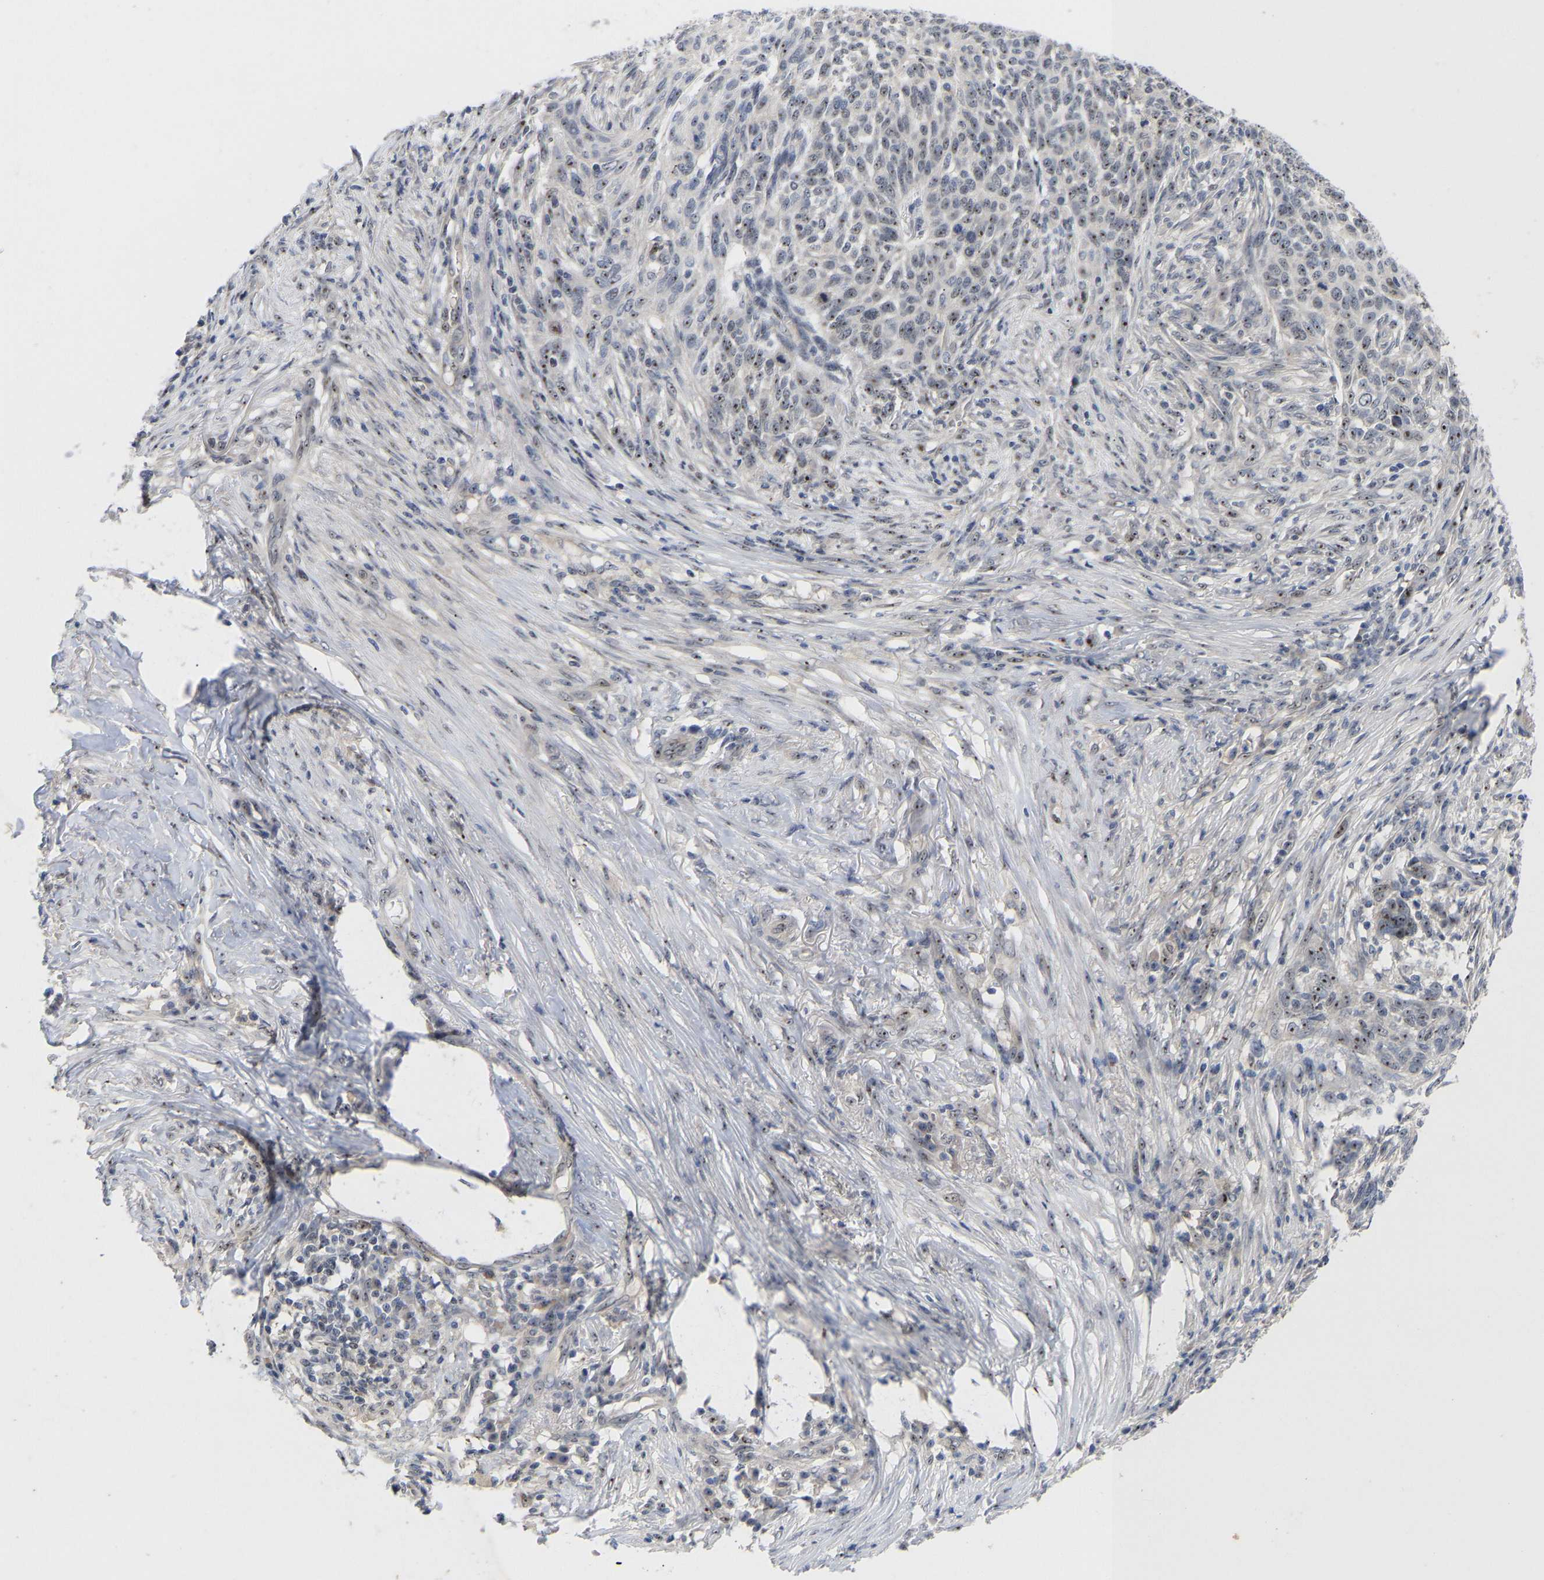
{"staining": {"intensity": "moderate", "quantity": "25%-75%", "location": "nuclear"}, "tissue": "skin cancer", "cell_type": "Tumor cells", "image_type": "cancer", "snomed": [{"axis": "morphology", "description": "Basal cell carcinoma"}, {"axis": "topography", "description": "Skin"}], "caption": "This micrograph shows immunohistochemistry (IHC) staining of human skin cancer (basal cell carcinoma), with medium moderate nuclear expression in approximately 25%-75% of tumor cells.", "gene": "NLE1", "patient": {"sex": "male", "age": 85}}